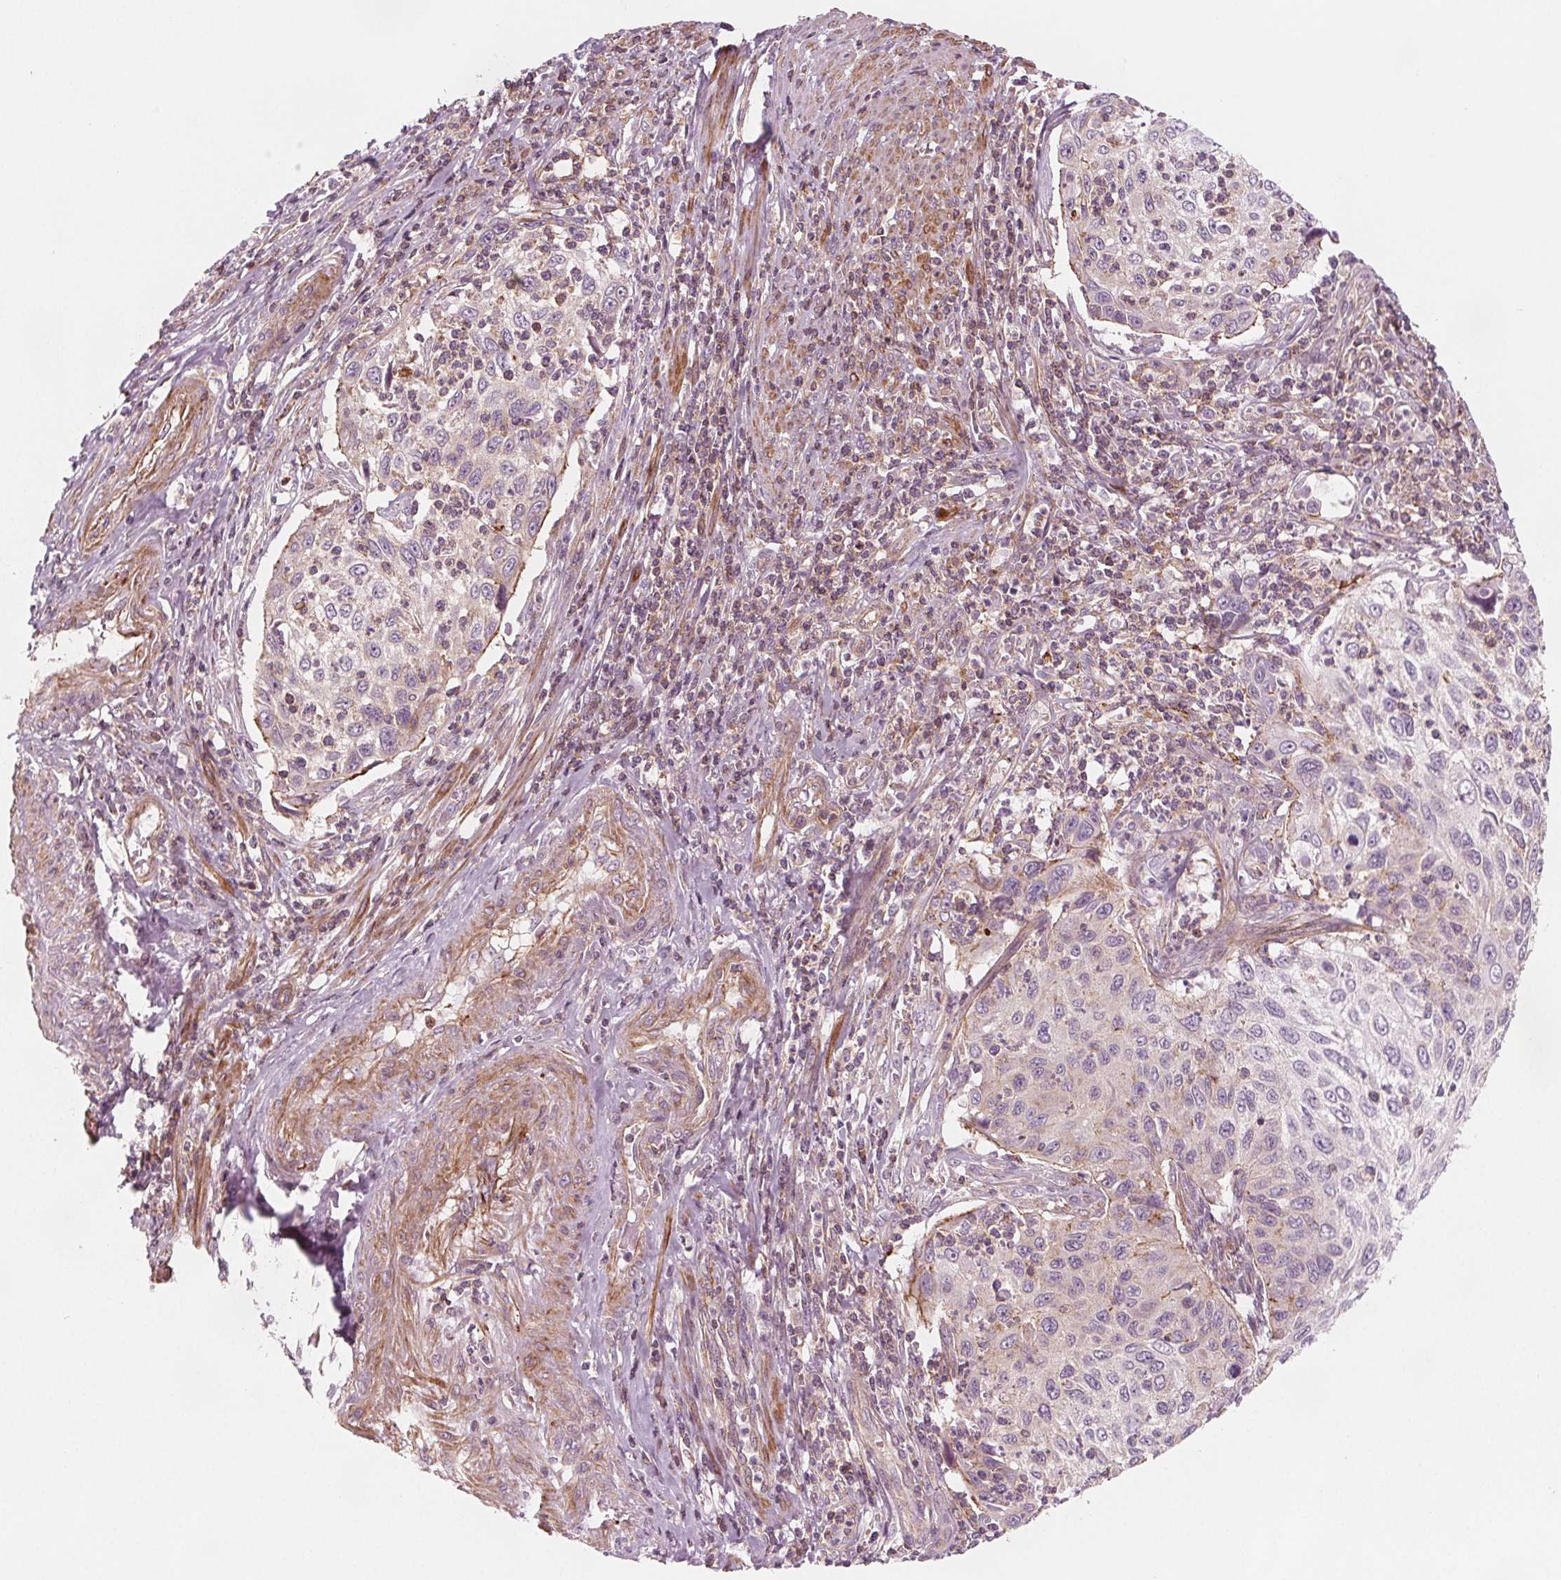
{"staining": {"intensity": "negative", "quantity": "none", "location": "none"}, "tissue": "cervical cancer", "cell_type": "Tumor cells", "image_type": "cancer", "snomed": [{"axis": "morphology", "description": "Squamous cell carcinoma, NOS"}, {"axis": "topography", "description": "Cervix"}], "caption": "DAB immunohistochemical staining of squamous cell carcinoma (cervical) demonstrates no significant expression in tumor cells.", "gene": "ADAM33", "patient": {"sex": "female", "age": 70}}